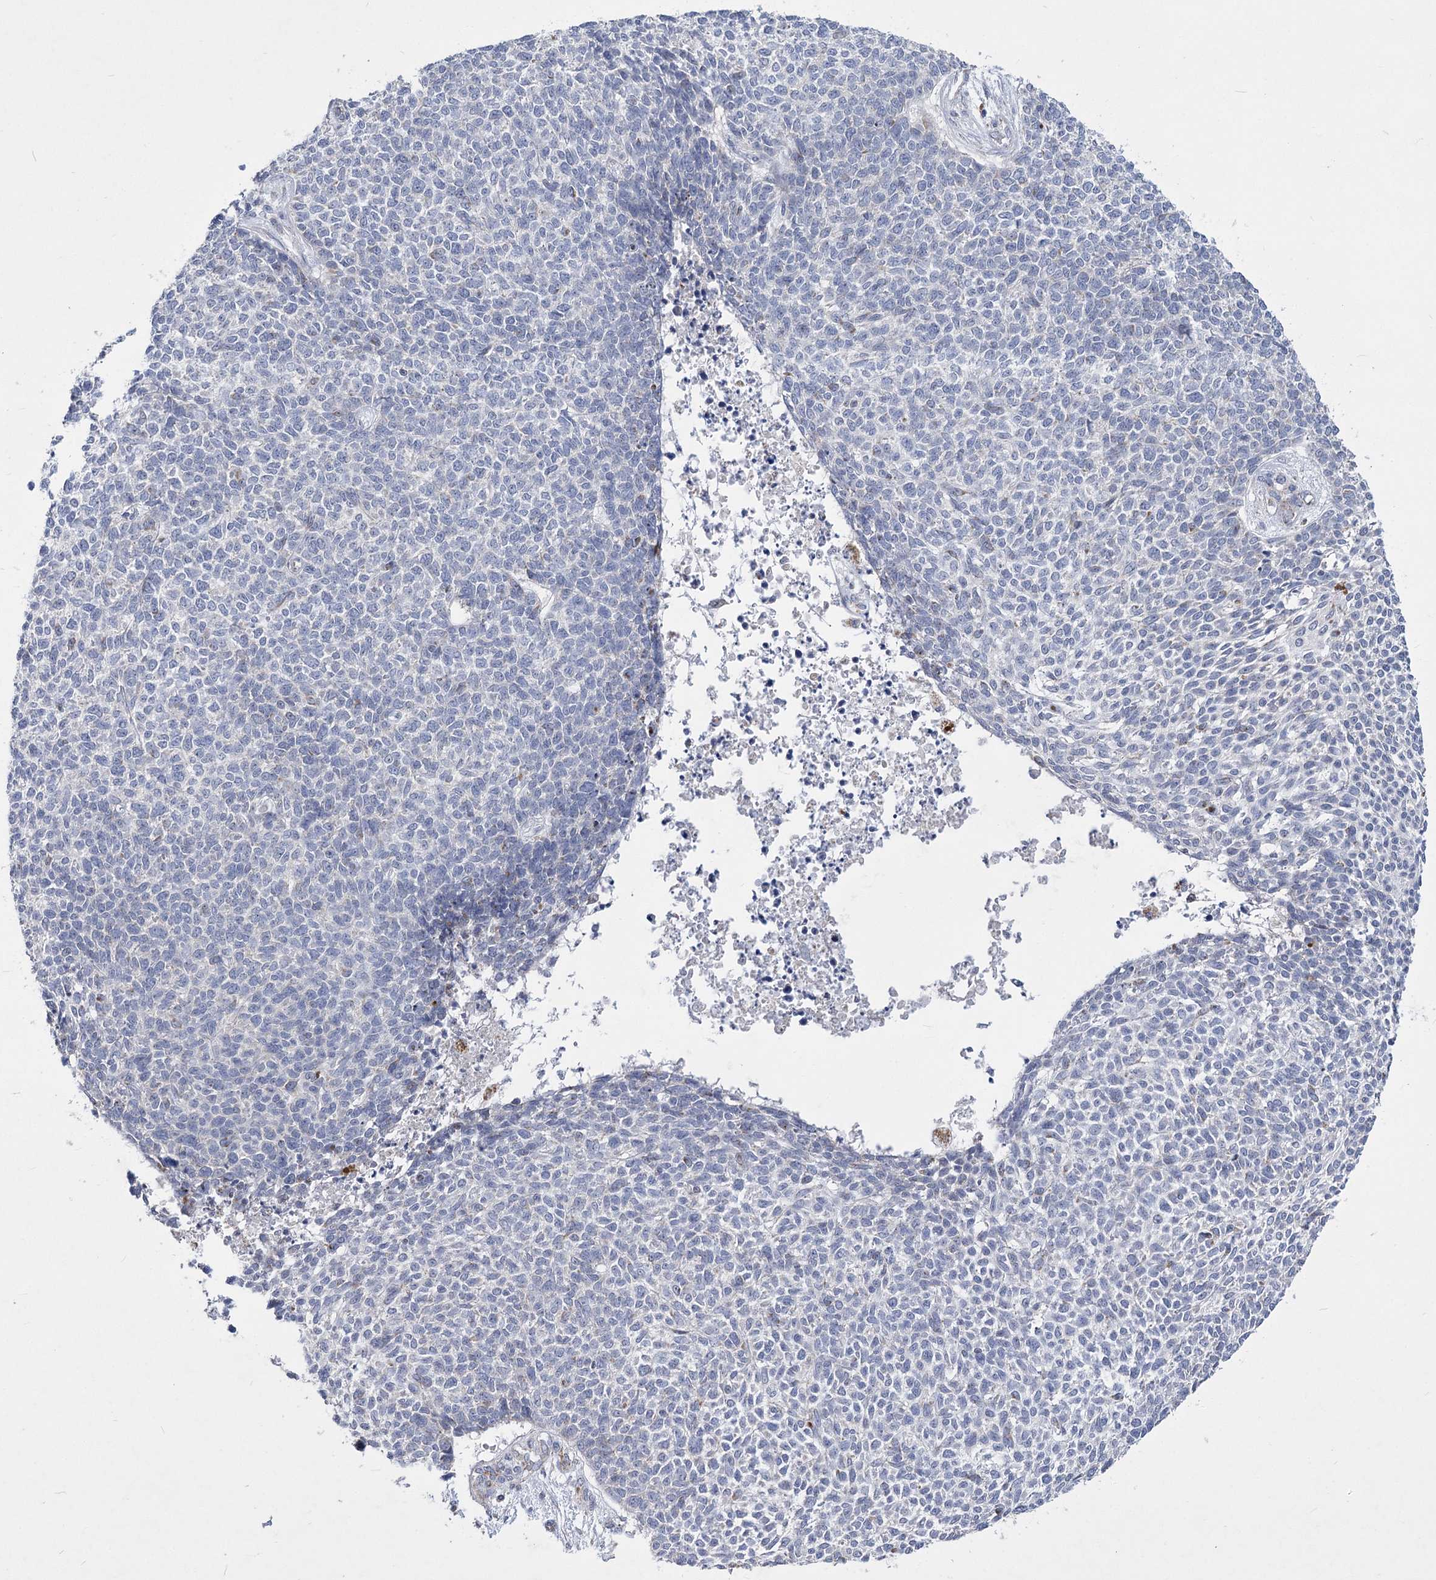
{"staining": {"intensity": "negative", "quantity": "none", "location": "none"}, "tissue": "skin cancer", "cell_type": "Tumor cells", "image_type": "cancer", "snomed": [{"axis": "morphology", "description": "Basal cell carcinoma"}, {"axis": "topography", "description": "Skin"}], "caption": "This image is of skin cancer stained with immunohistochemistry (IHC) to label a protein in brown with the nuclei are counter-stained blue. There is no staining in tumor cells.", "gene": "PDHB", "patient": {"sex": "female", "age": 84}}